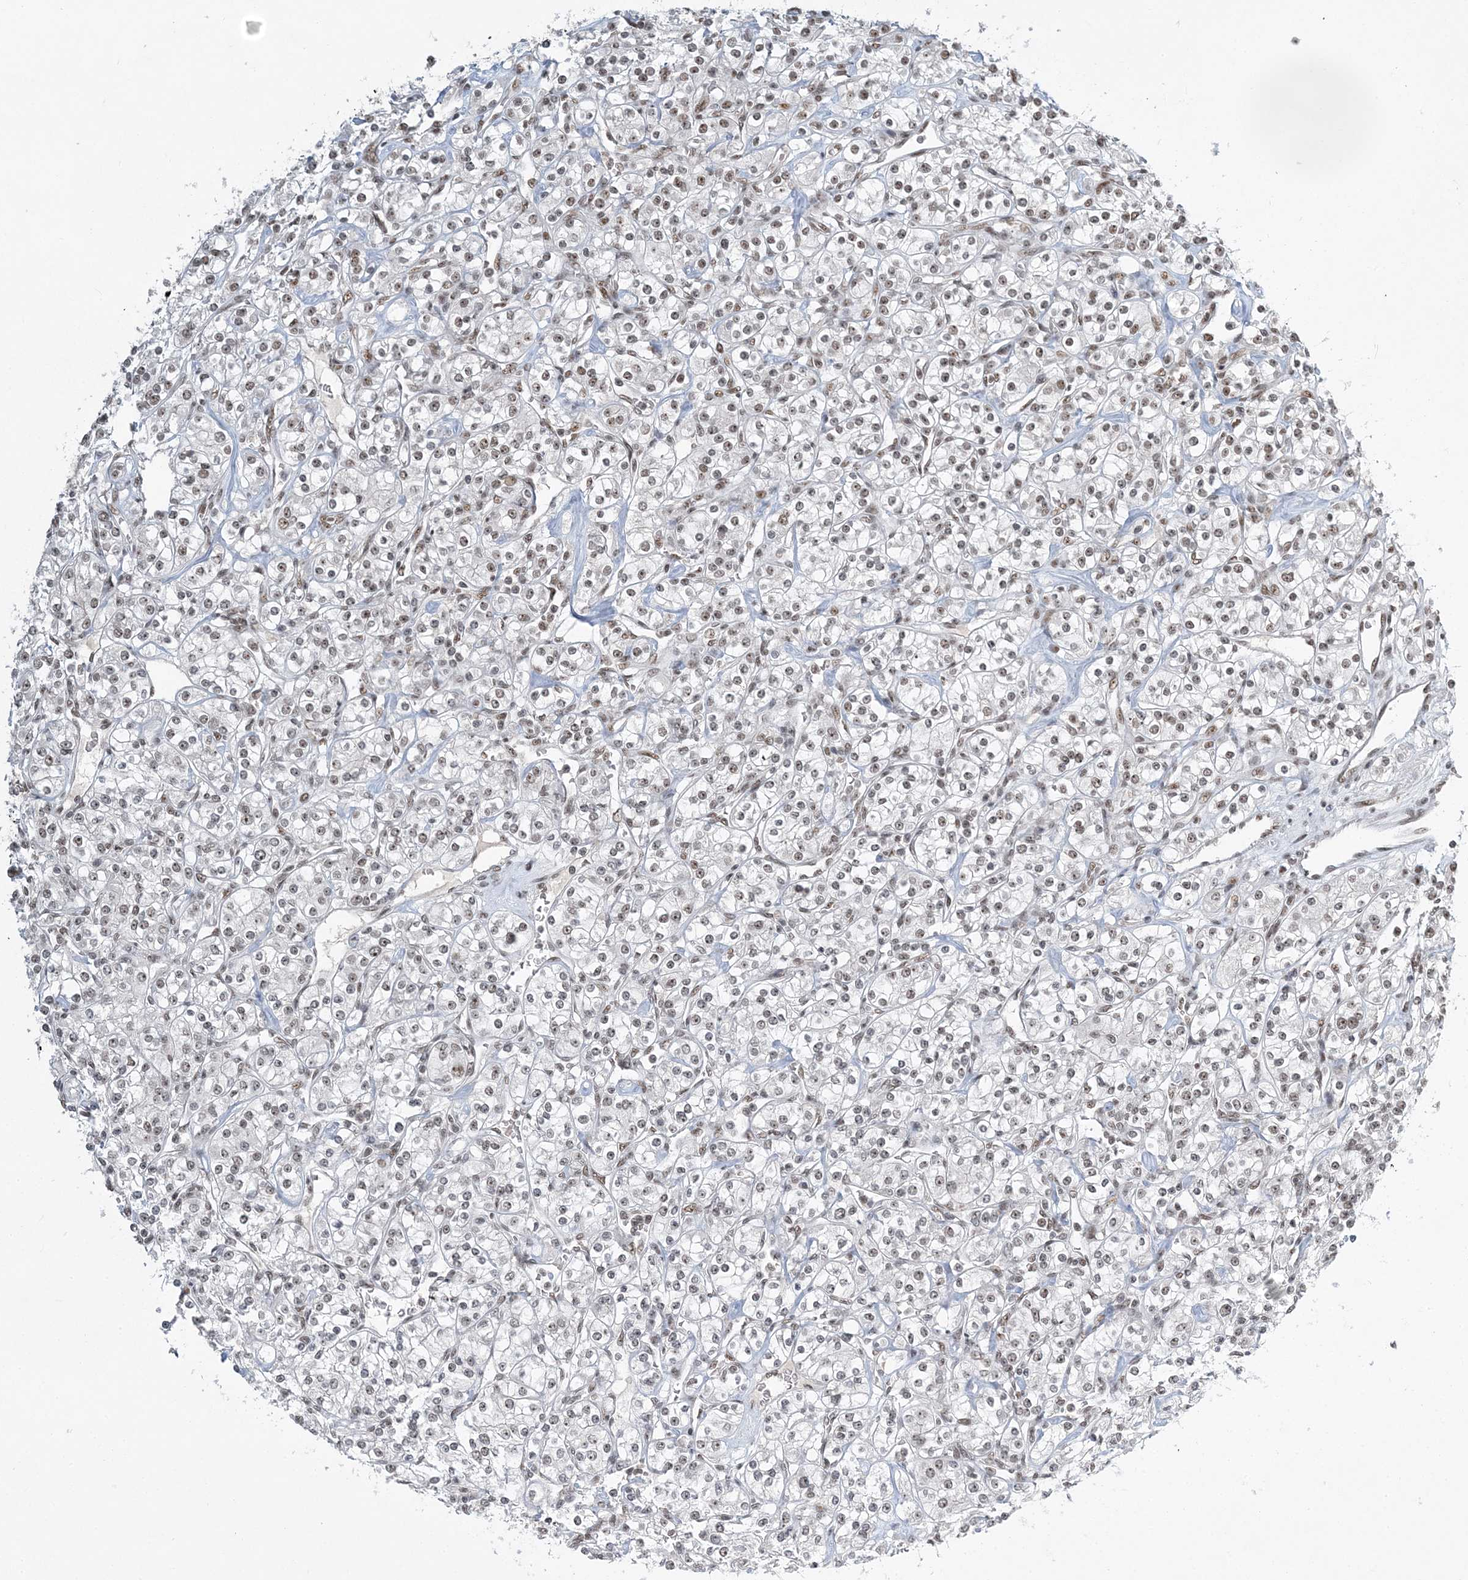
{"staining": {"intensity": "moderate", "quantity": ">75%", "location": "nuclear"}, "tissue": "renal cancer", "cell_type": "Tumor cells", "image_type": "cancer", "snomed": [{"axis": "morphology", "description": "Adenocarcinoma, NOS"}, {"axis": "topography", "description": "Kidney"}], "caption": "Moderate nuclear protein staining is seen in approximately >75% of tumor cells in renal cancer.", "gene": "PLRG1", "patient": {"sex": "male", "age": 77}}